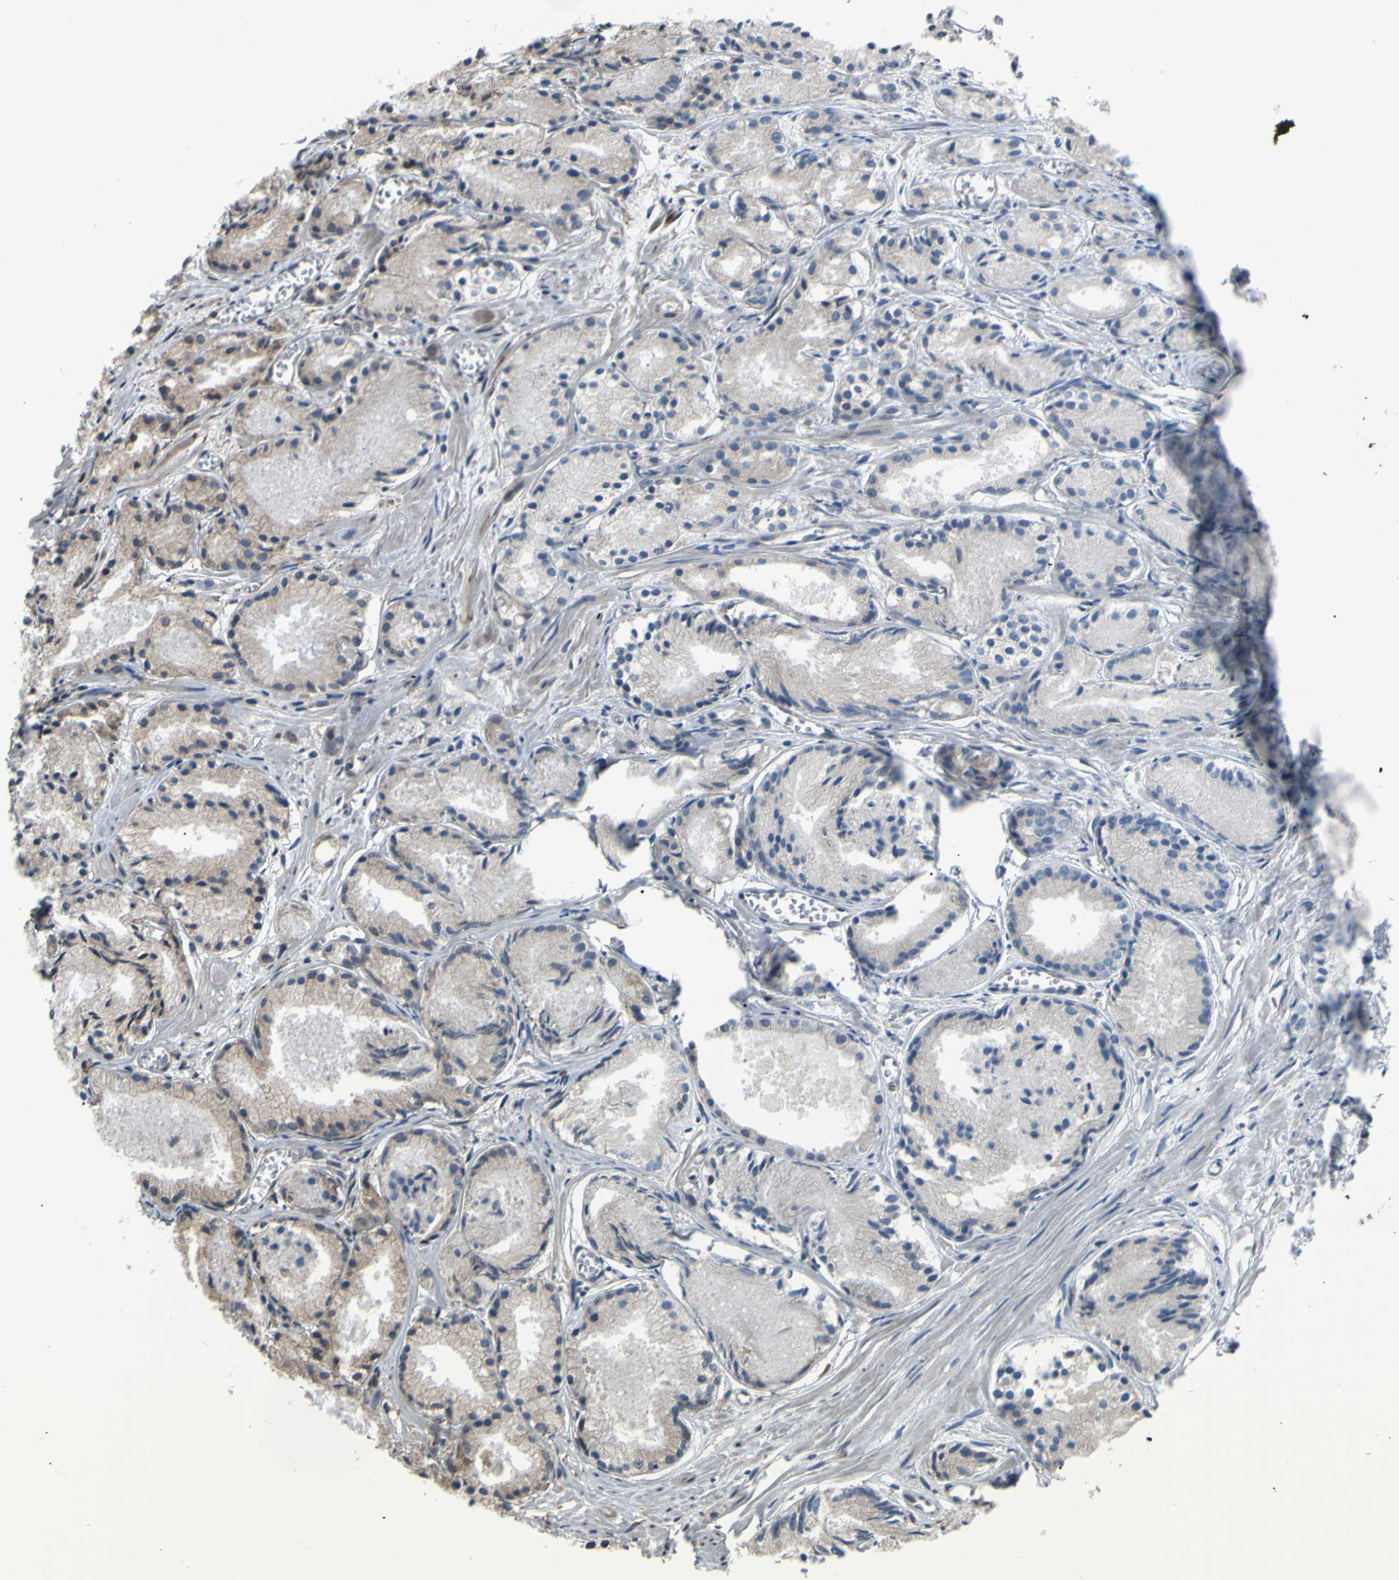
{"staining": {"intensity": "negative", "quantity": "none", "location": "none"}, "tissue": "prostate cancer", "cell_type": "Tumor cells", "image_type": "cancer", "snomed": [{"axis": "morphology", "description": "Adenocarcinoma, Low grade"}, {"axis": "topography", "description": "Prostate"}], "caption": "DAB immunohistochemical staining of prostate adenocarcinoma (low-grade) exhibits no significant positivity in tumor cells.", "gene": "BMF", "patient": {"sex": "male", "age": 72}}